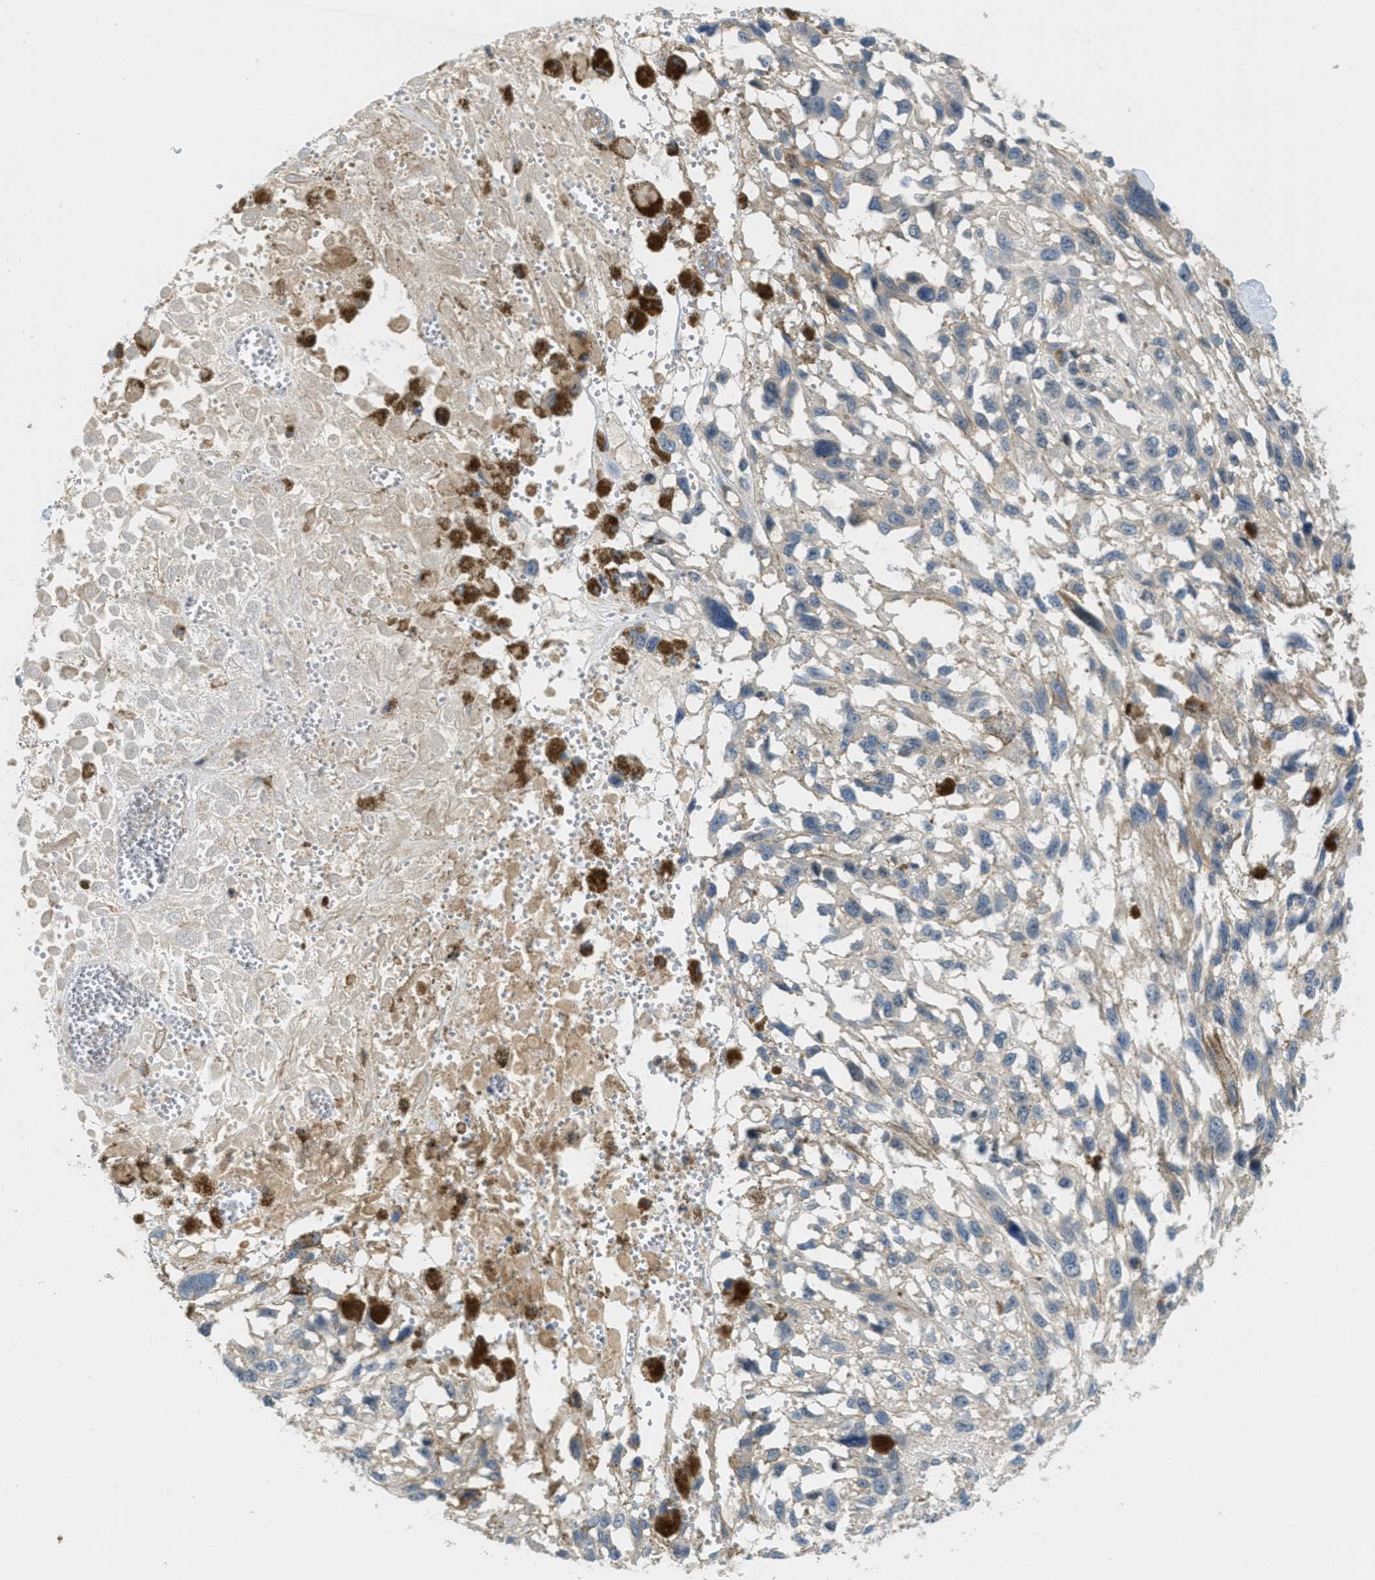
{"staining": {"intensity": "negative", "quantity": "none", "location": "none"}, "tissue": "melanoma", "cell_type": "Tumor cells", "image_type": "cancer", "snomed": [{"axis": "morphology", "description": "Malignant melanoma, Metastatic site"}, {"axis": "topography", "description": "Lymph node"}], "caption": "High power microscopy image of an IHC micrograph of malignant melanoma (metastatic site), revealing no significant expression in tumor cells. Brightfield microscopy of IHC stained with DAB (3,3'-diaminobenzidine) (brown) and hematoxylin (blue), captured at high magnification.", "gene": "GRIK2", "patient": {"sex": "male", "age": 59}}